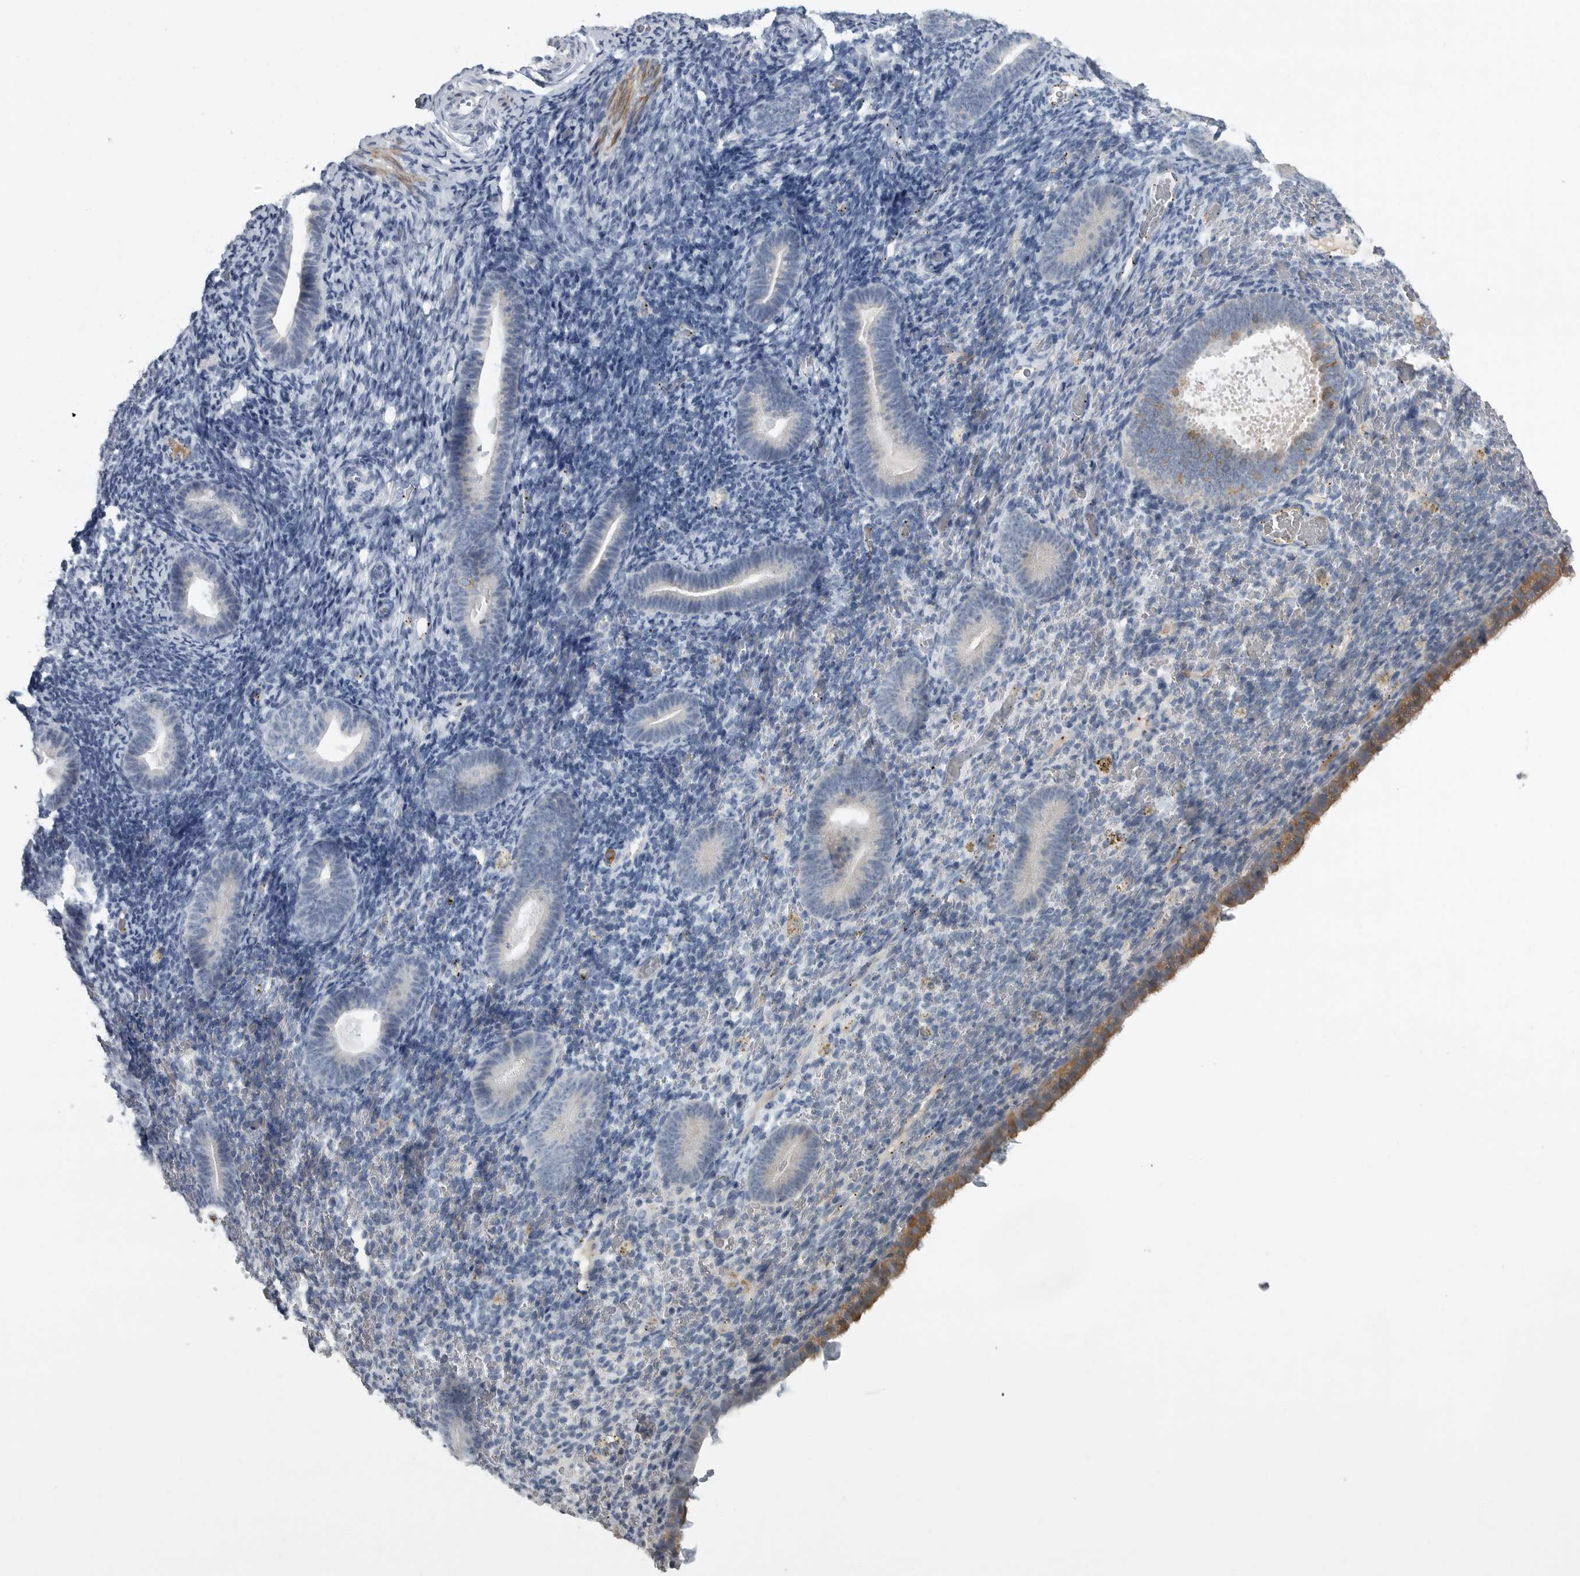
{"staining": {"intensity": "negative", "quantity": "none", "location": "none"}, "tissue": "endometrium", "cell_type": "Cells in endometrial stroma", "image_type": "normal", "snomed": [{"axis": "morphology", "description": "Normal tissue, NOS"}, {"axis": "topography", "description": "Endometrium"}], "caption": "Immunohistochemistry (IHC) of normal human endometrium reveals no positivity in cells in endometrial stroma.", "gene": "MPP3", "patient": {"sex": "female", "age": 51}}